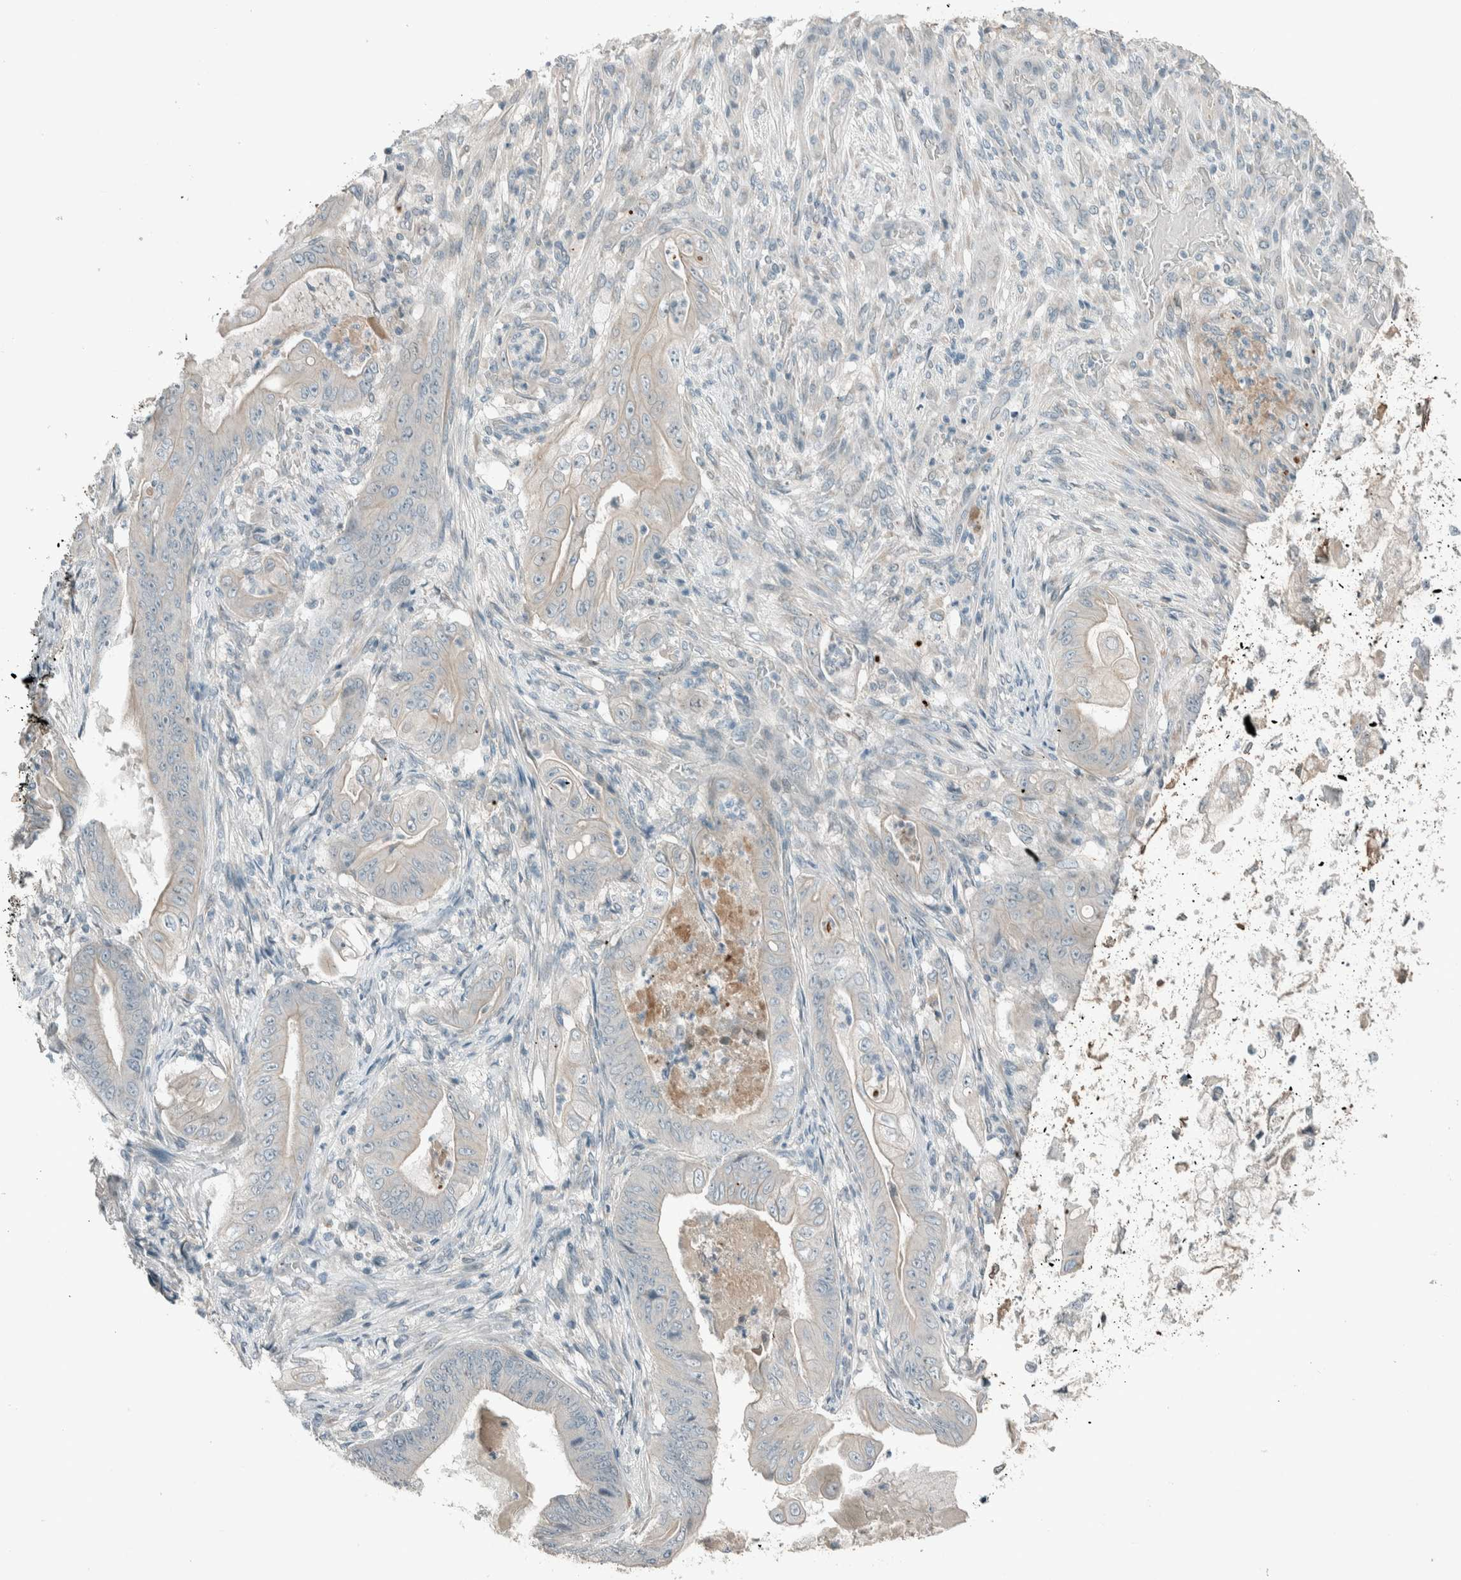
{"staining": {"intensity": "negative", "quantity": "none", "location": "none"}, "tissue": "stomach cancer", "cell_type": "Tumor cells", "image_type": "cancer", "snomed": [{"axis": "morphology", "description": "Normal tissue, NOS"}, {"axis": "morphology", "description": "Adenocarcinoma, NOS"}, {"axis": "topography", "description": "Stomach"}], "caption": "DAB (3,3'-diaminobenzidine) immunohistochemical staining of stomach cancer shows no significant expression in tumor cells.", "gene": "CERCAM", "patient": {"sex": "male", "age": 62}}